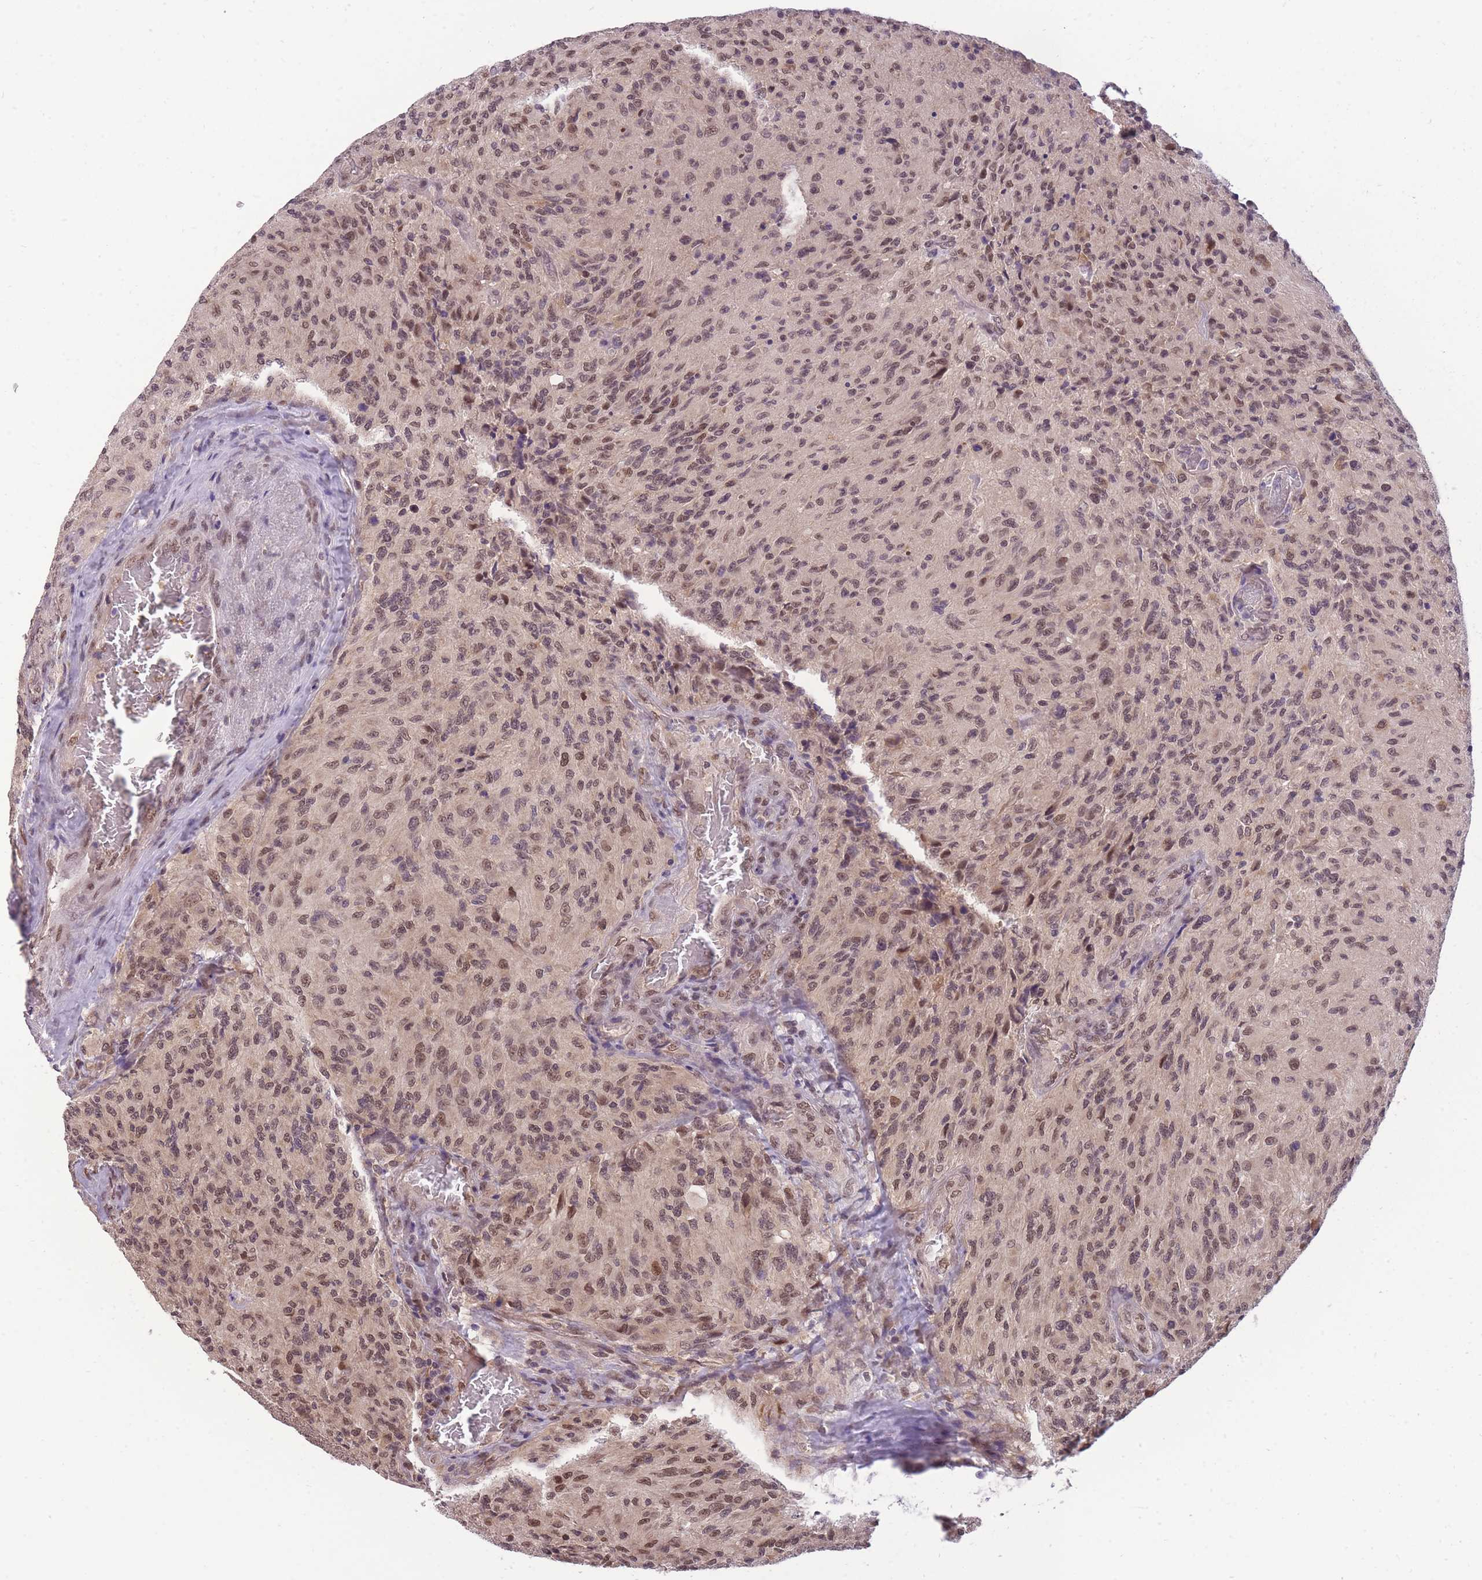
{"staining": {"intensity": "weak", "quantity": ">75%", "location": "nuclear"}, "tissue": "glioma", "cell_type": "Tumor cells", "image_type": "cancer", "snomed": [{"axis": "morphology", "description": "Normal tissue, NOS"}, {"axis": "morphology", "description": "Glioma, malignant, High grade"}, {"axis": "topography", "description": "Cerebral cortex"}], "caption": "Immunohistochemistry (IHC) (DAB (3,3'-diaminobenzidine)) staining of high-grade glioma (malignant) reveals weak nuclear protein positivity in about >75% of tumor cells.", "gene": "CDIP1", "patient": {"sex": "male", "age": 56}}